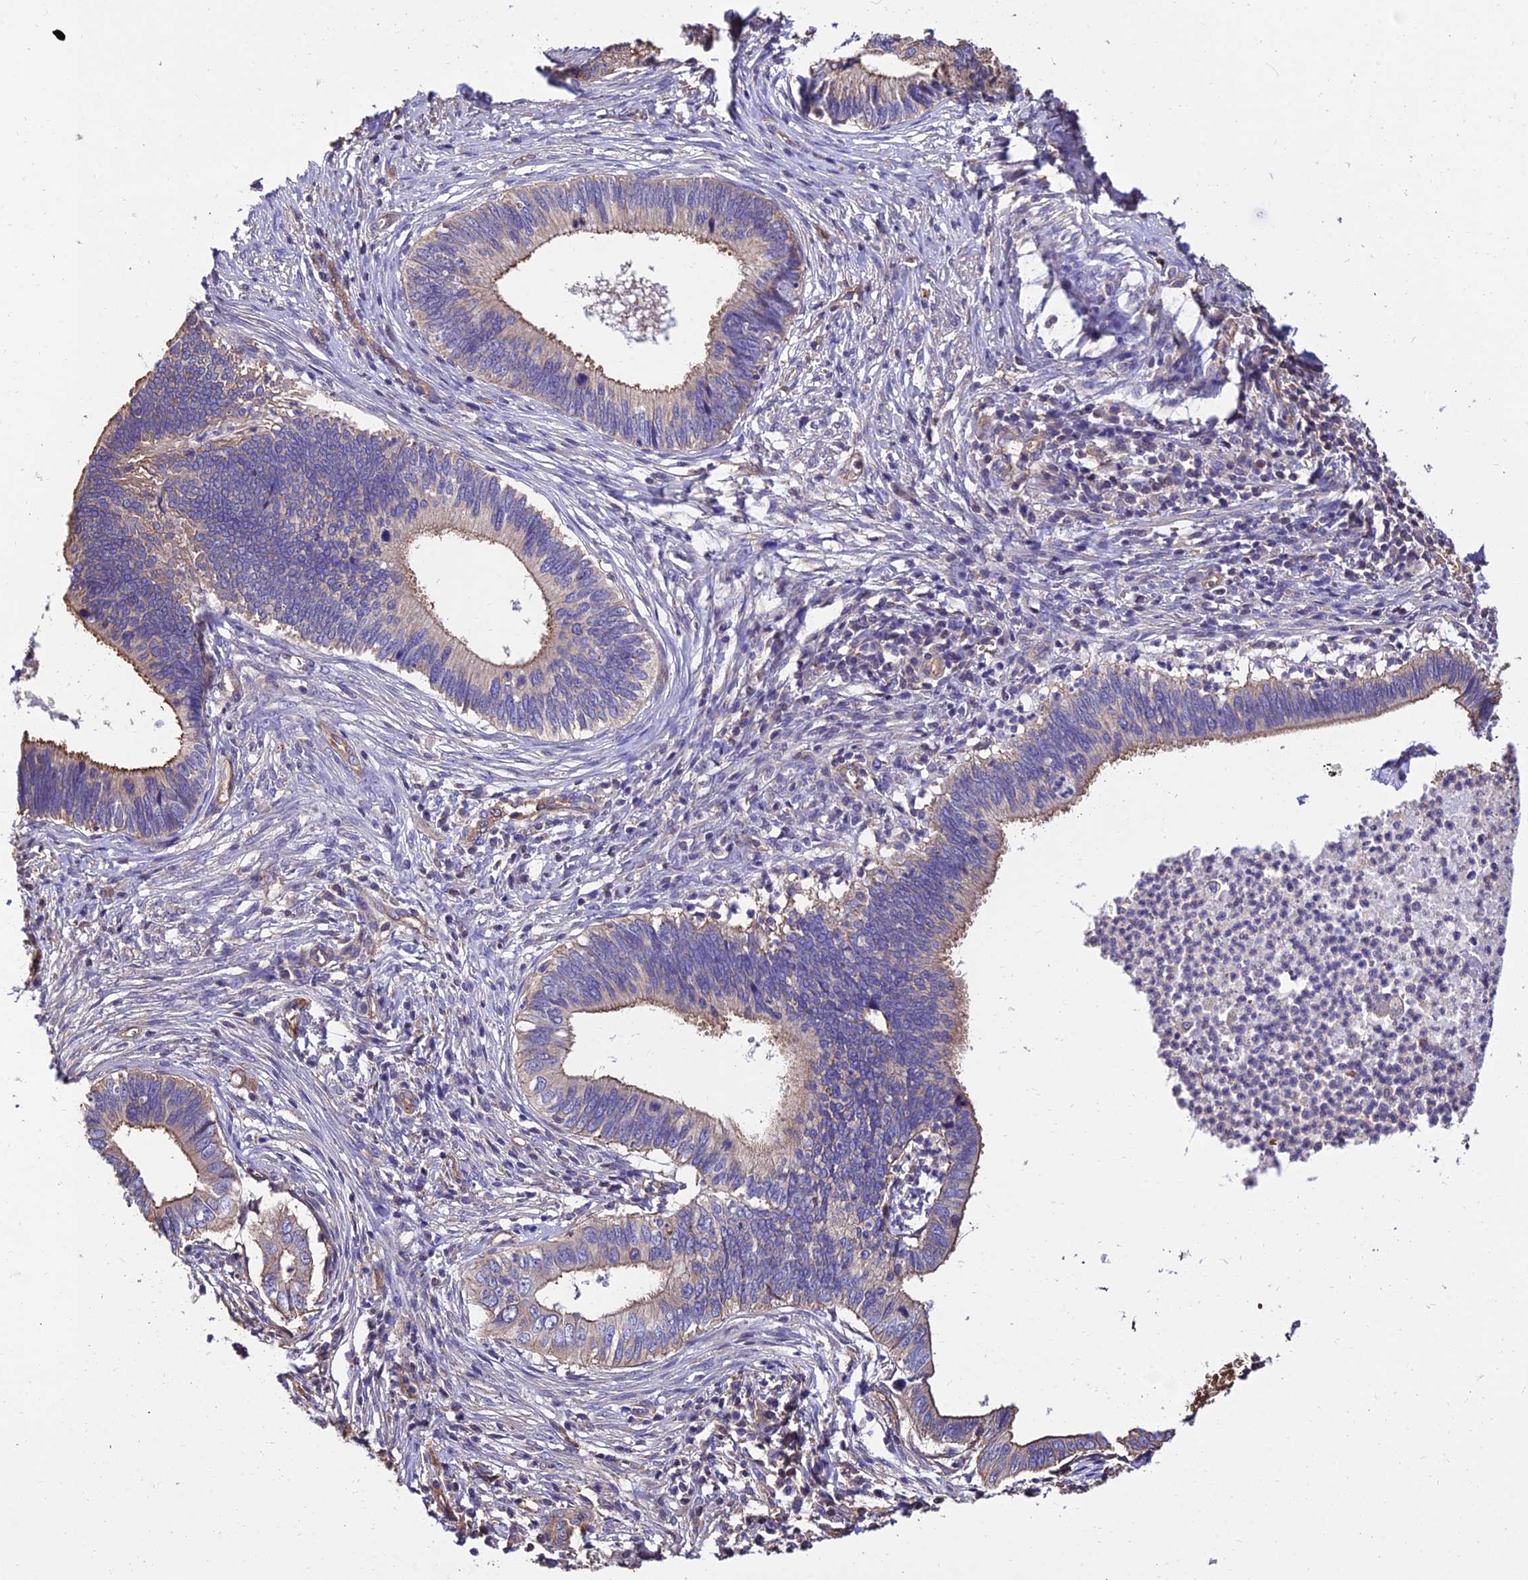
{"staining": {"intensity": "moderate", "quantity": "<25%", "location": "cytoplasmic/membranous"}, "tissue": "cervical cancer", "cell_type": "Tumor cells", "image_type": "cancer", "snomed": [{"axis": "morphology", "description": "Adenocarcinoma, NOS"}, {"axis": "topography", "description": "Cervix"}], "caption": "Protein expression analysis of cervical cancer (adenocarcinoma) displays moderate cytoplasmic/membranous positivity in about <25% of tumor cells.", "gene": "CALM2", "patient": {"sex": "female", "age": 42}}